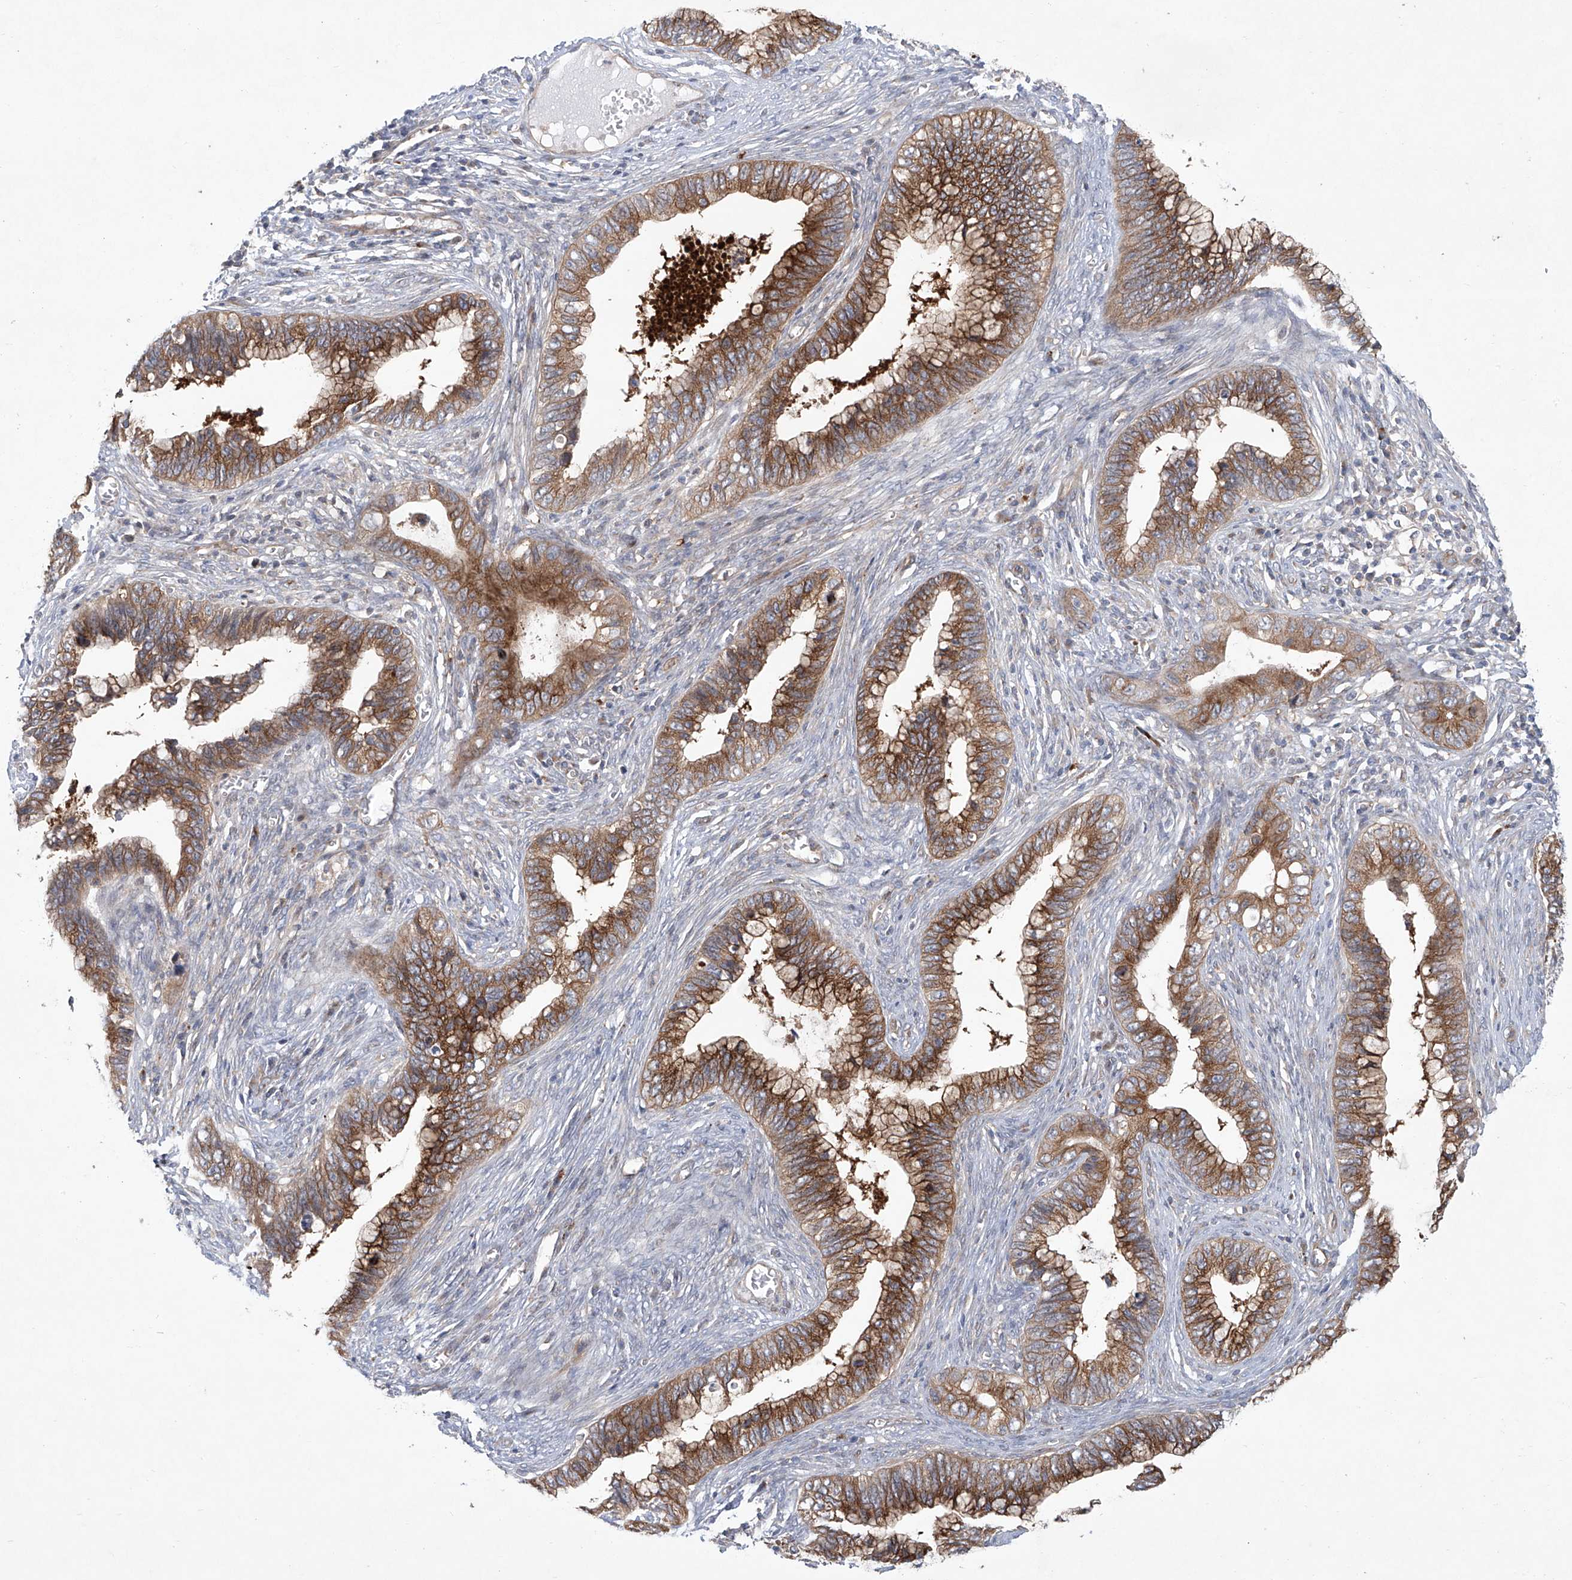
{"staining": {"intensity": "moderate", "quantity": ">75%", "location": "cytoplasmic/membranous"}, "tissue": "cervical cancer", "cell_type": "Tumor cells", "image_type": "cancer", "snomed": [{"axis": "morphology", "description": "Adenocarcinoma, NOS"}, {"axis": "topography", "description": "Cervix"}], "caption": "Immunohistochemical staining of human cervical adenocarcinoma shows medium levels of moderate cytoplasmic/membranous protein expression in approximately >75% of tumor cells. (DAB IHC with brightfield microscopy, high magnification).", "gene": "KLC4", "patient": {"sex": "female", "age": 44}}